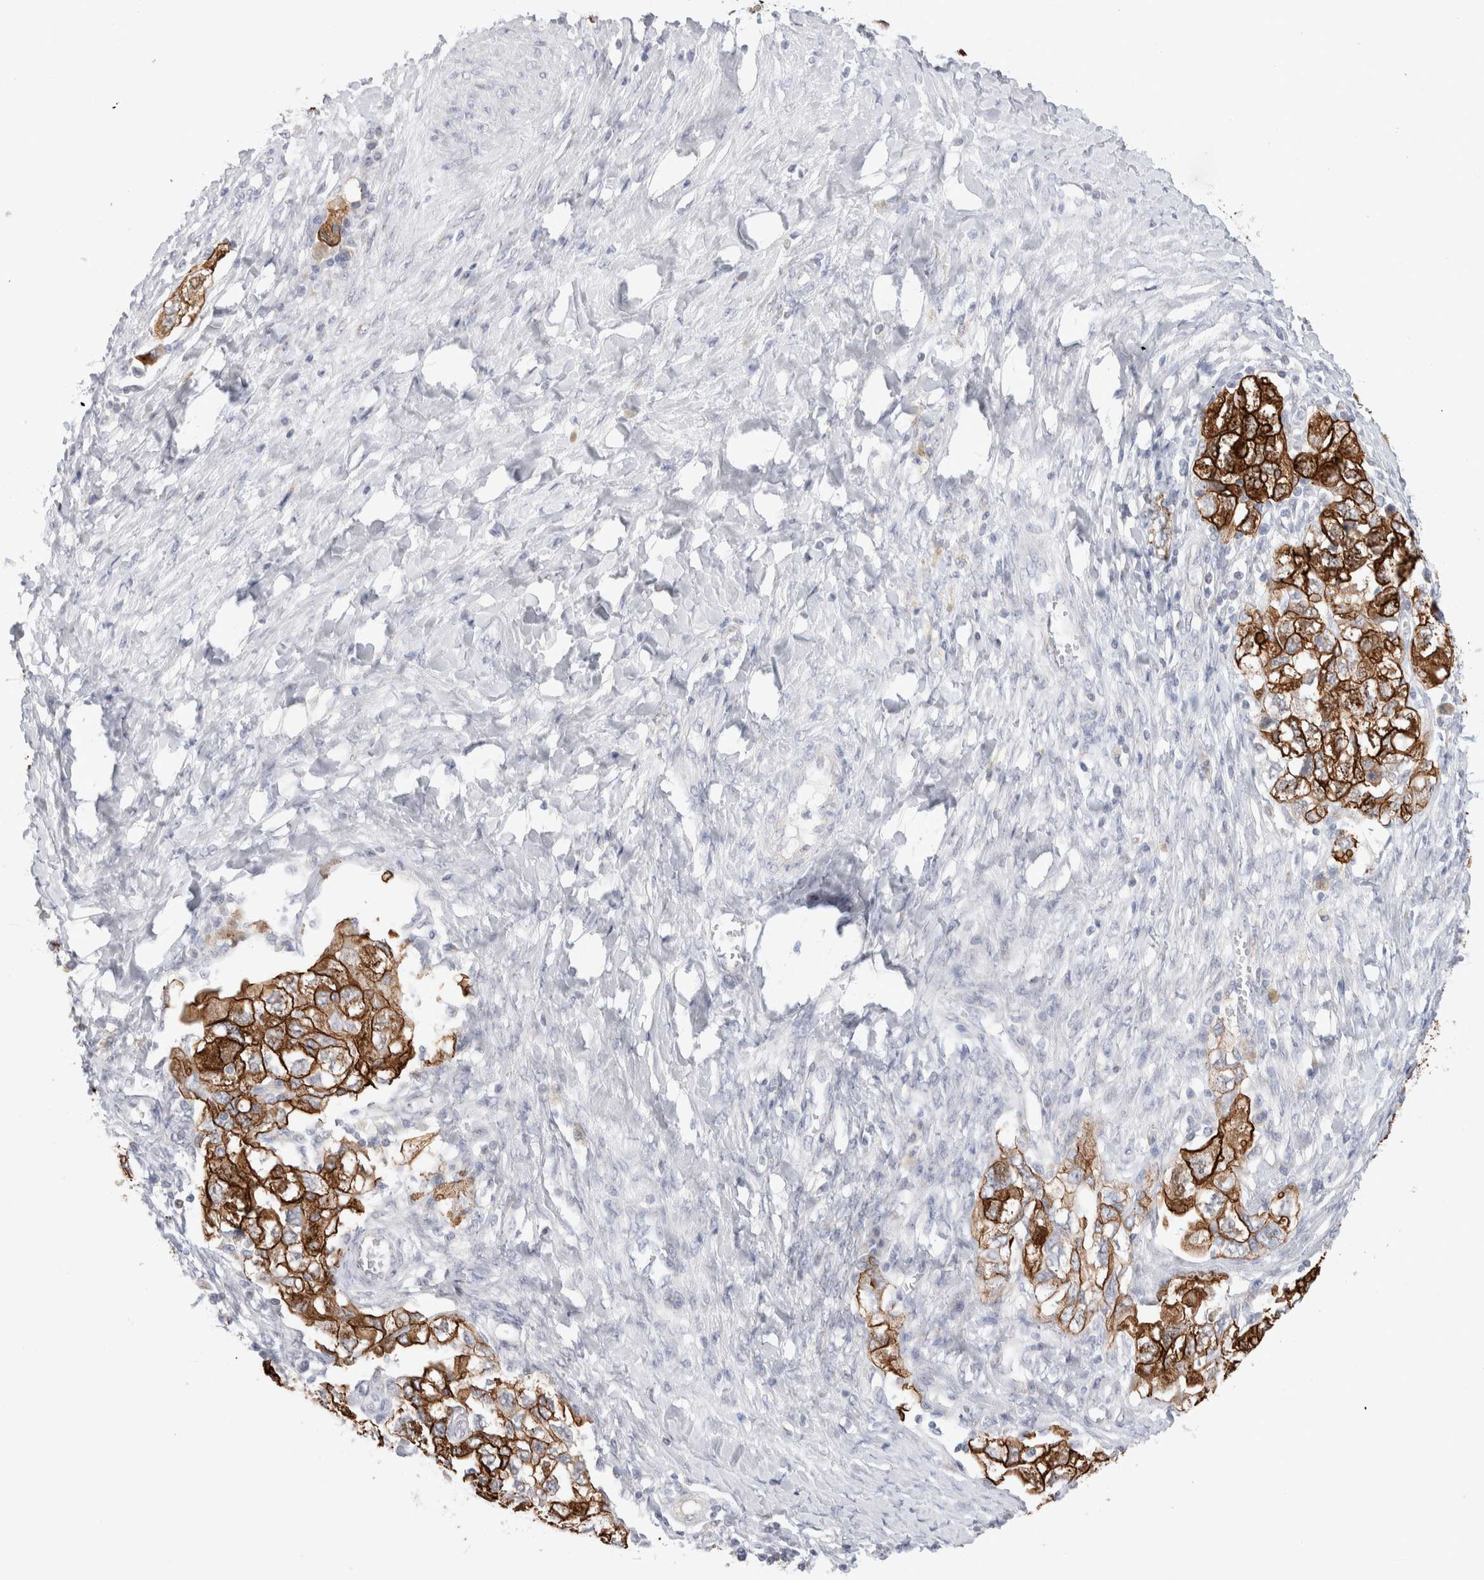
{"staining": {"intensity": "strong", "quantity": ">75%", "location": "cytoplasmic/membranous"}, "tissue": "ovarian cancer", "cell_type": "Tumor cells", "image_type": "cancer", "snomed": [{"axis": "morphology", "description": "Carcinoma, NOS"}, {"axis": "morphology", "description": "Cystadenocarcinoma, serous, NOS"}, {"axis": "topography", "description": "Ovary"}], "caption": "This micrograph displays ovarian cancer (serous cystadenocarcinoma) stained with immunohistochemistry to label a protein in brown. The cytoplasmic/membranous of tumor cells show strong positivity for the protein. Nuclei are counter-stained blue.", "gene": "C1orf112", "patient": {"sex": "female", "age": 69}}